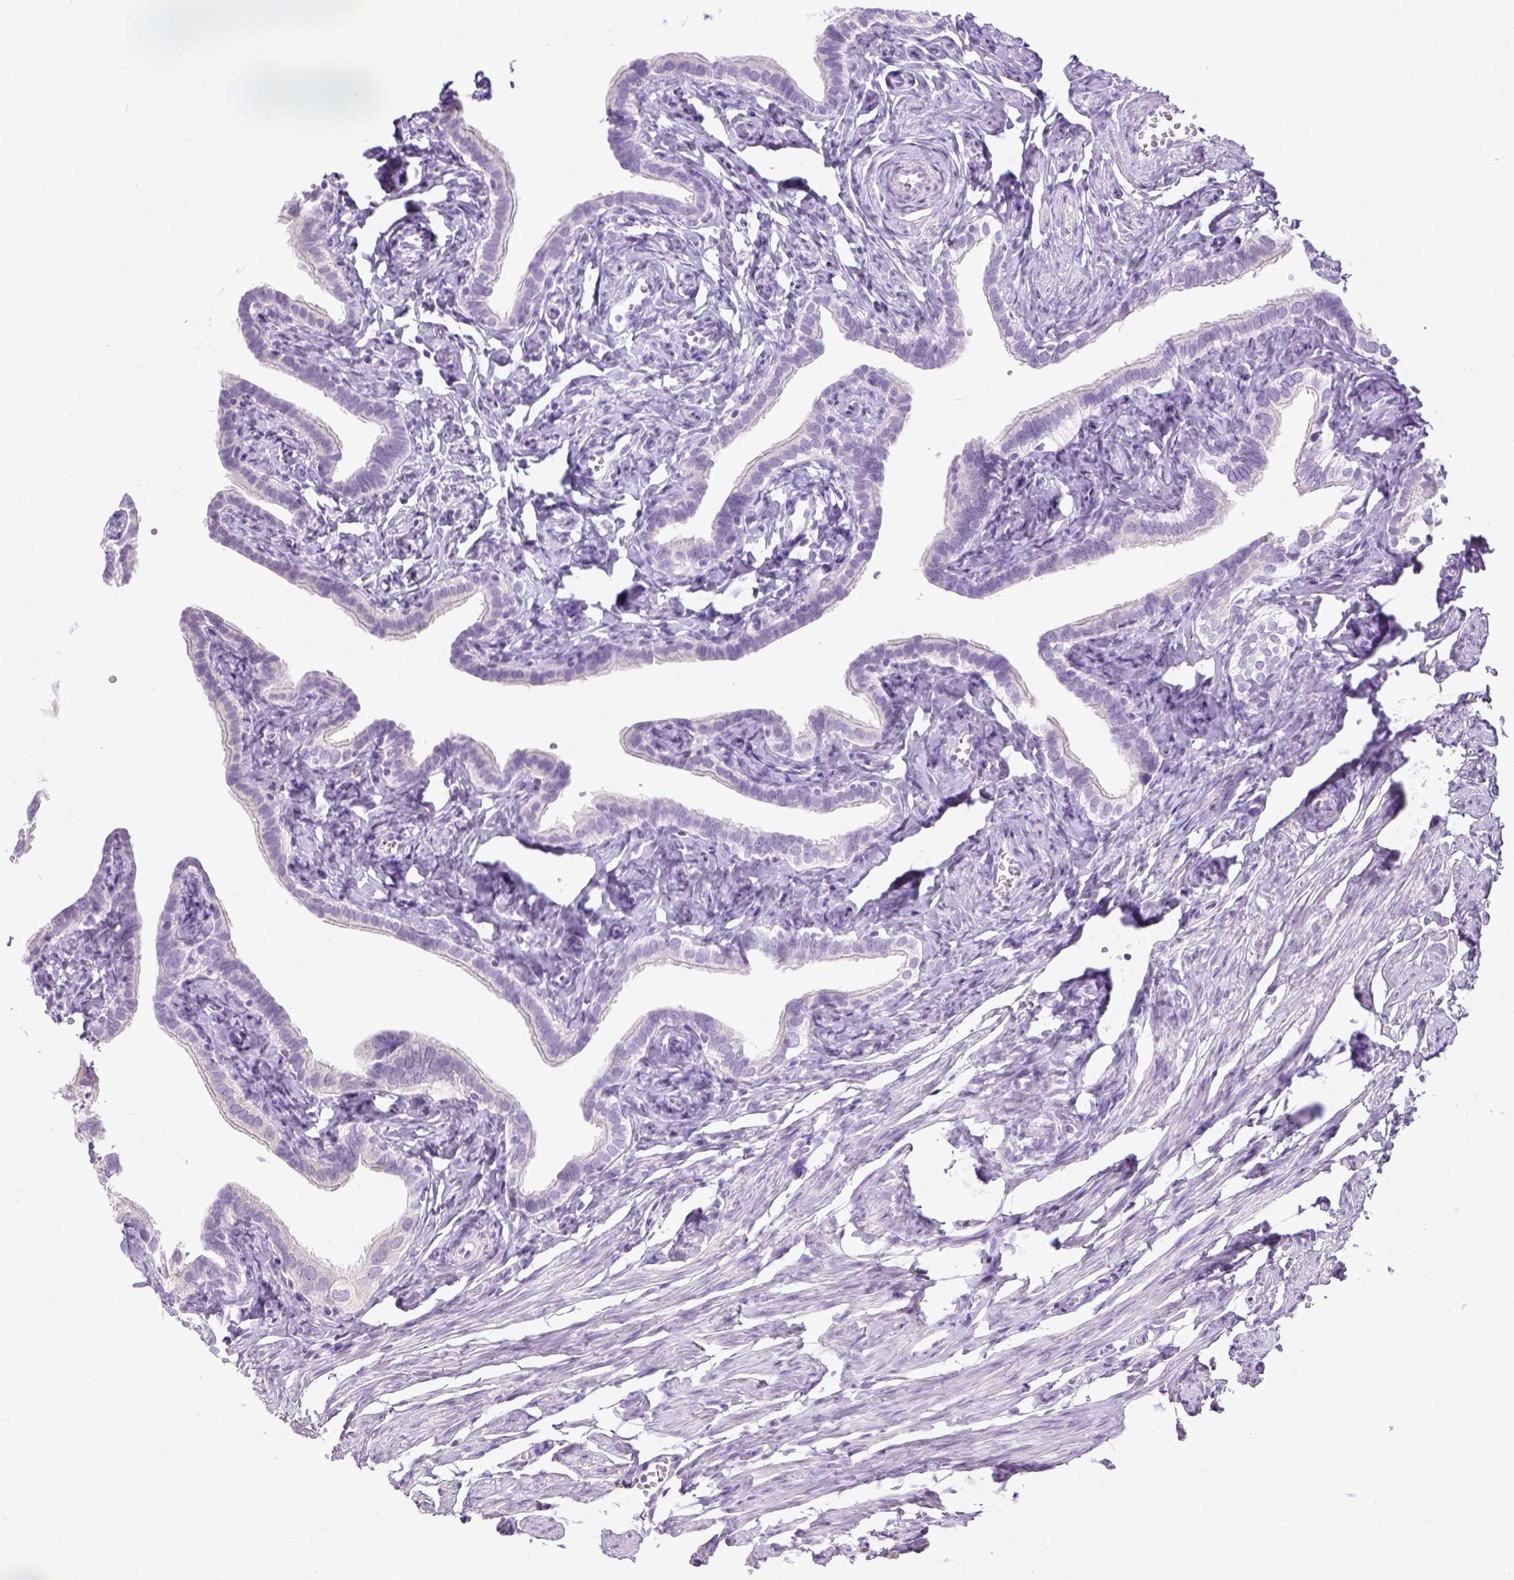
{"staining": {"intensity": "negative", "quantity": "none", "location": "none"}, "tissue": "fallopian tube", "cell_type": "Glandular cells", "image_type": "normal", "snomed": [{"axis": "morphology", "description": "Normal tissue, NOS"}, {"axis": "topography", "description": "Fallopian tube"}], "caption": "High power microscopy image of an immunohistochemistry micrograph of benign fallopian tube, revealing no significant staining in glandular cells. Brightfield microscopy of immunohistochemistry stained with DAB (brown) and hematoxylin (blue), captured at high magnification.", "gene": "LGSN", "patient": {"sex": "female", "age": 41}}